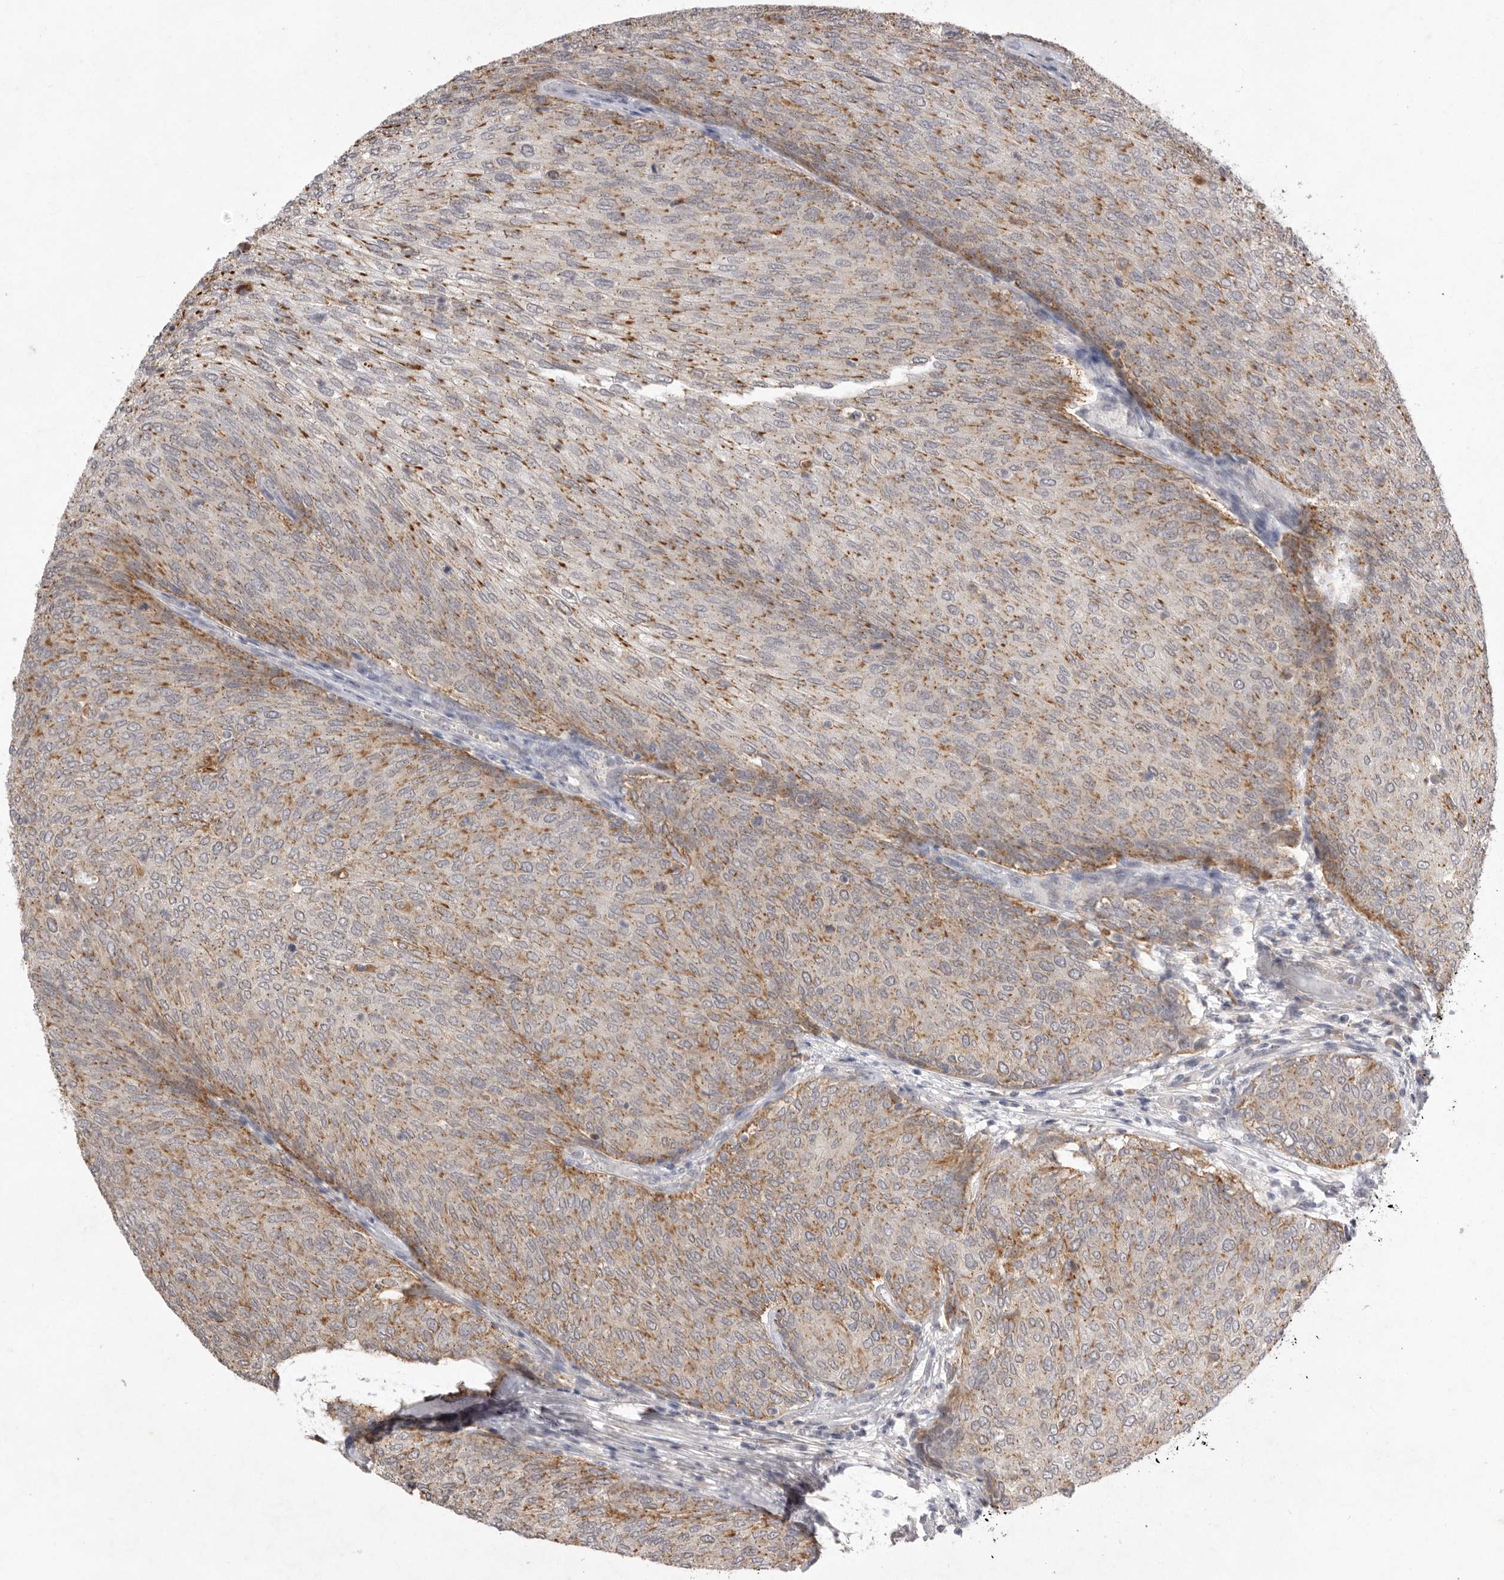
{"staining": {"intensity": "moderate", "quantity": ">75%", "location": "cytoplasmic/membranous"}, "tissue": "urothelial cancer", "cell_type": "Tumor cells", "image_type": "cancer", "snomed": [{"axis": "morphology", "description": "Urothelial carcinoma, Low grade"}, {"axis": "topography", "description": "Urinary bladder"}], "caption": "Urothelial cancer stained with a brown dye shows moderate cytoplasmic/membranous positive expression in about >75% of tumor cells.", "gene": "TLR3", "patient": {"sex": "female", "age": 79}}